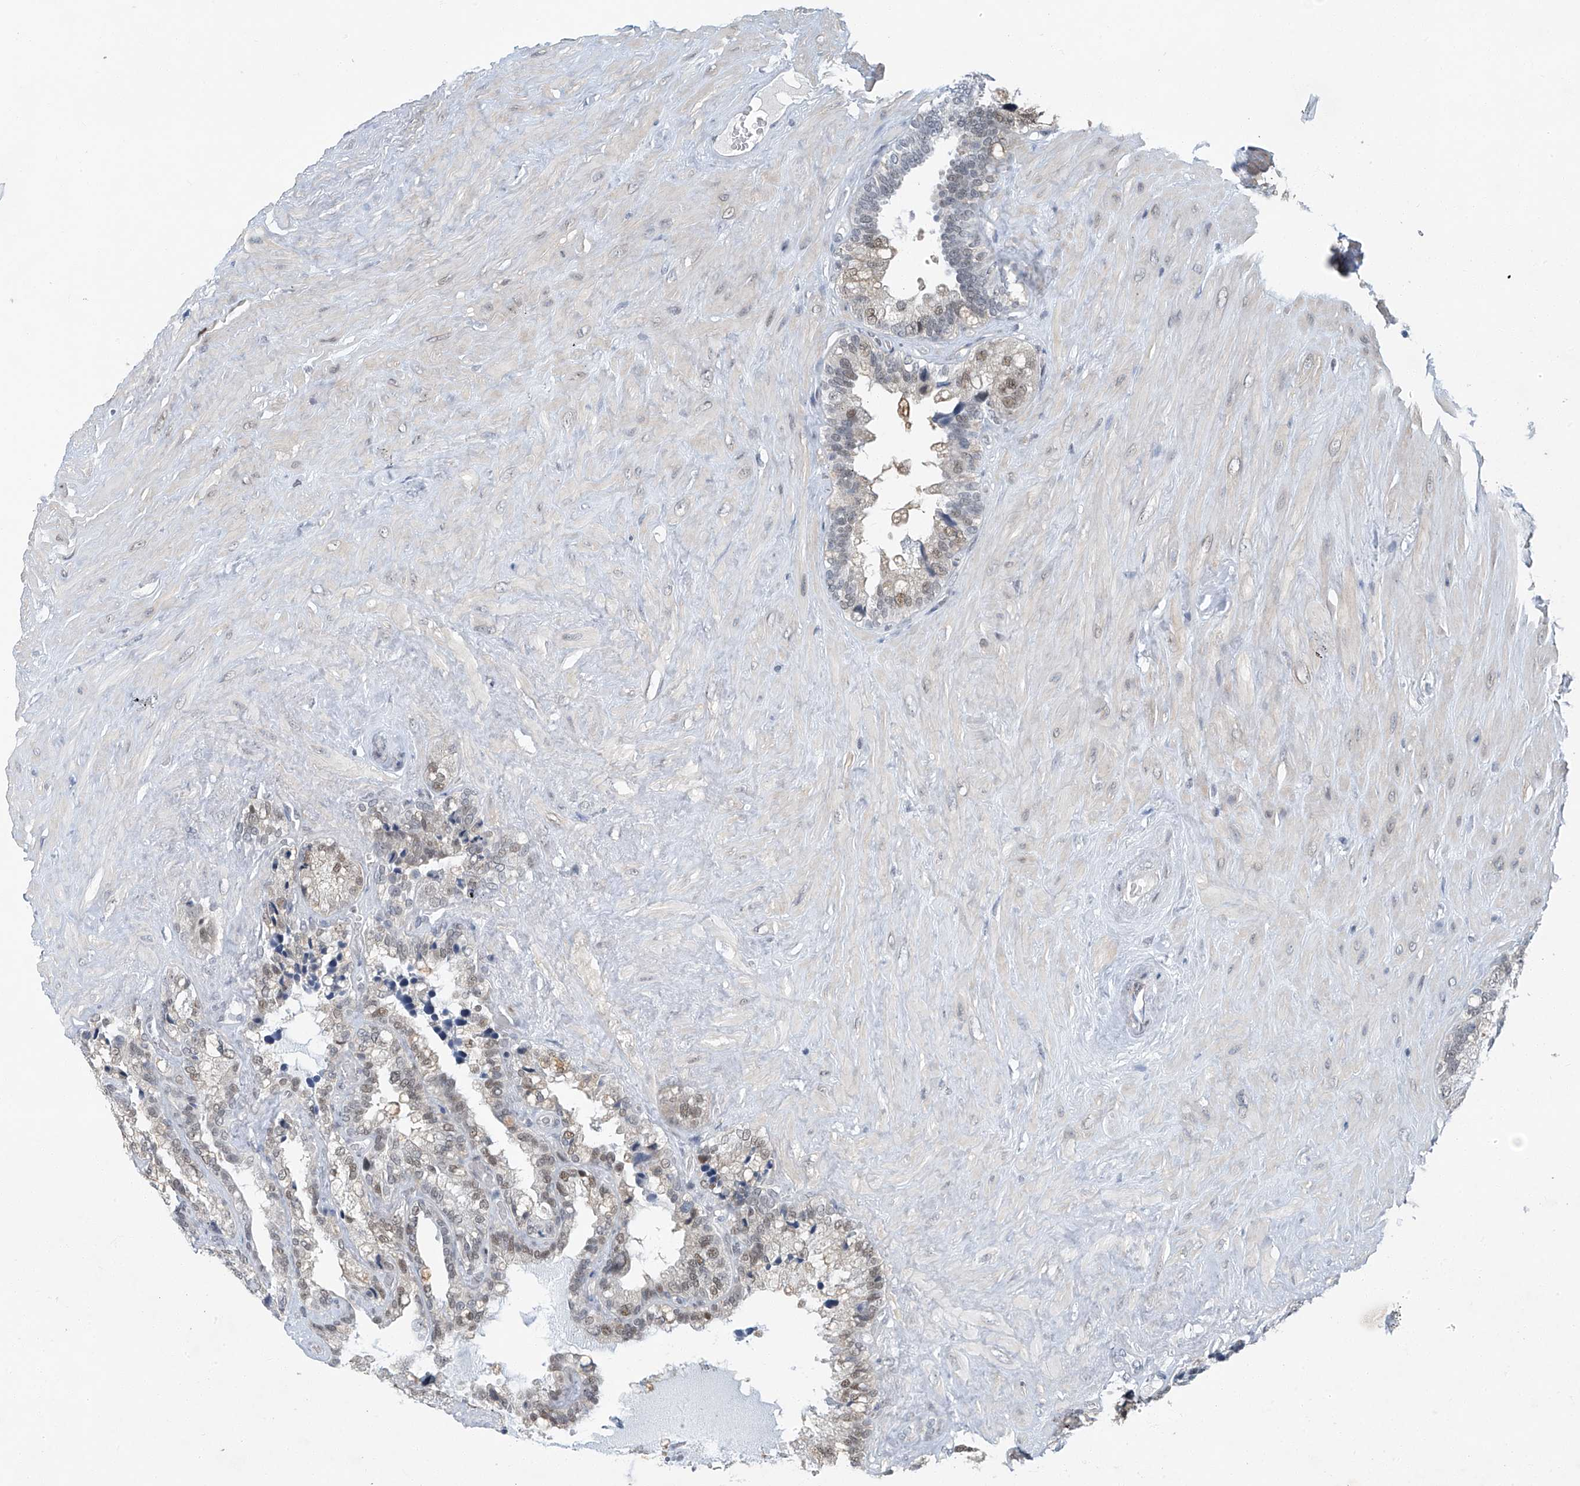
{"staining": {"intensity": "weak", "quantity": "25%-75%", "location": "nuclear"}, "tissue": "seminal vesicle", "cell_type": "Glandular cells", "image_type": "normal", "snomed": [{"axis": "morphology", "description": "Normal tissue, NOS"}, {"axis": "topography", "description": "Prostate"}, {"axis": "topography", "description": "Seminal veicle"}], "caption": "Protein analysis of unremarkable seminal vesicle demonstrates weak nuclear staining in about 25%-75% of glandular cells.", "gene": "TAF8", "patient": {"sex": "male", "age": 68}}